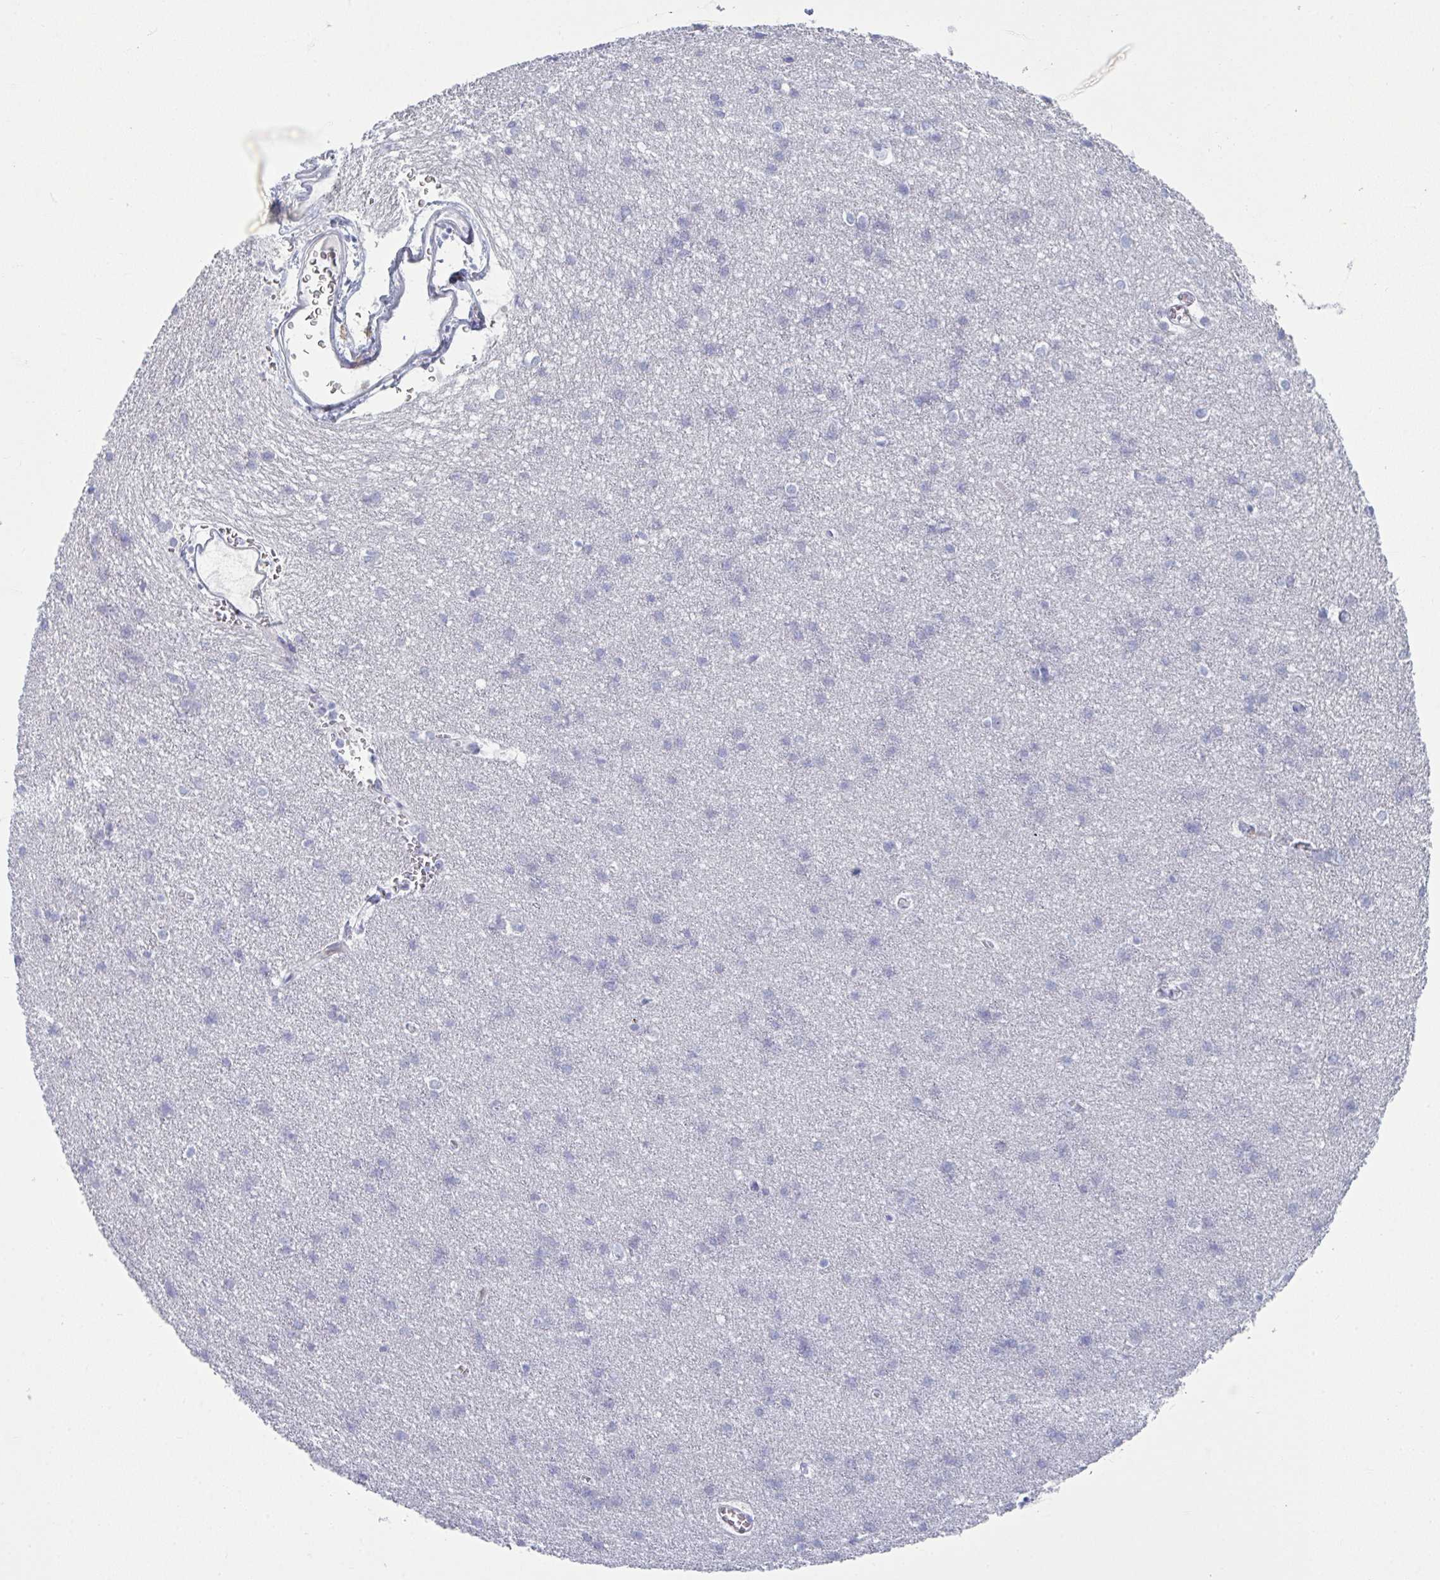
{"staining": {"intensity": "negative", "quantity": "none", "location": "none"}, "tissue": "cerebral cortex", "cell_type": "Endothelial cells", "image_type": "normal", "snomed": [{"axis": "morphology", "description": "Normal tissue, NOS"}, {"axis": "topography", "description": "Cerebral cortex"}], "caption": "The photomicrograph shows no significant expression in endothelial cells of cerebral cortex.", "gene": "SERPINB10", "patient": {"sex": "male", "age": 37}}